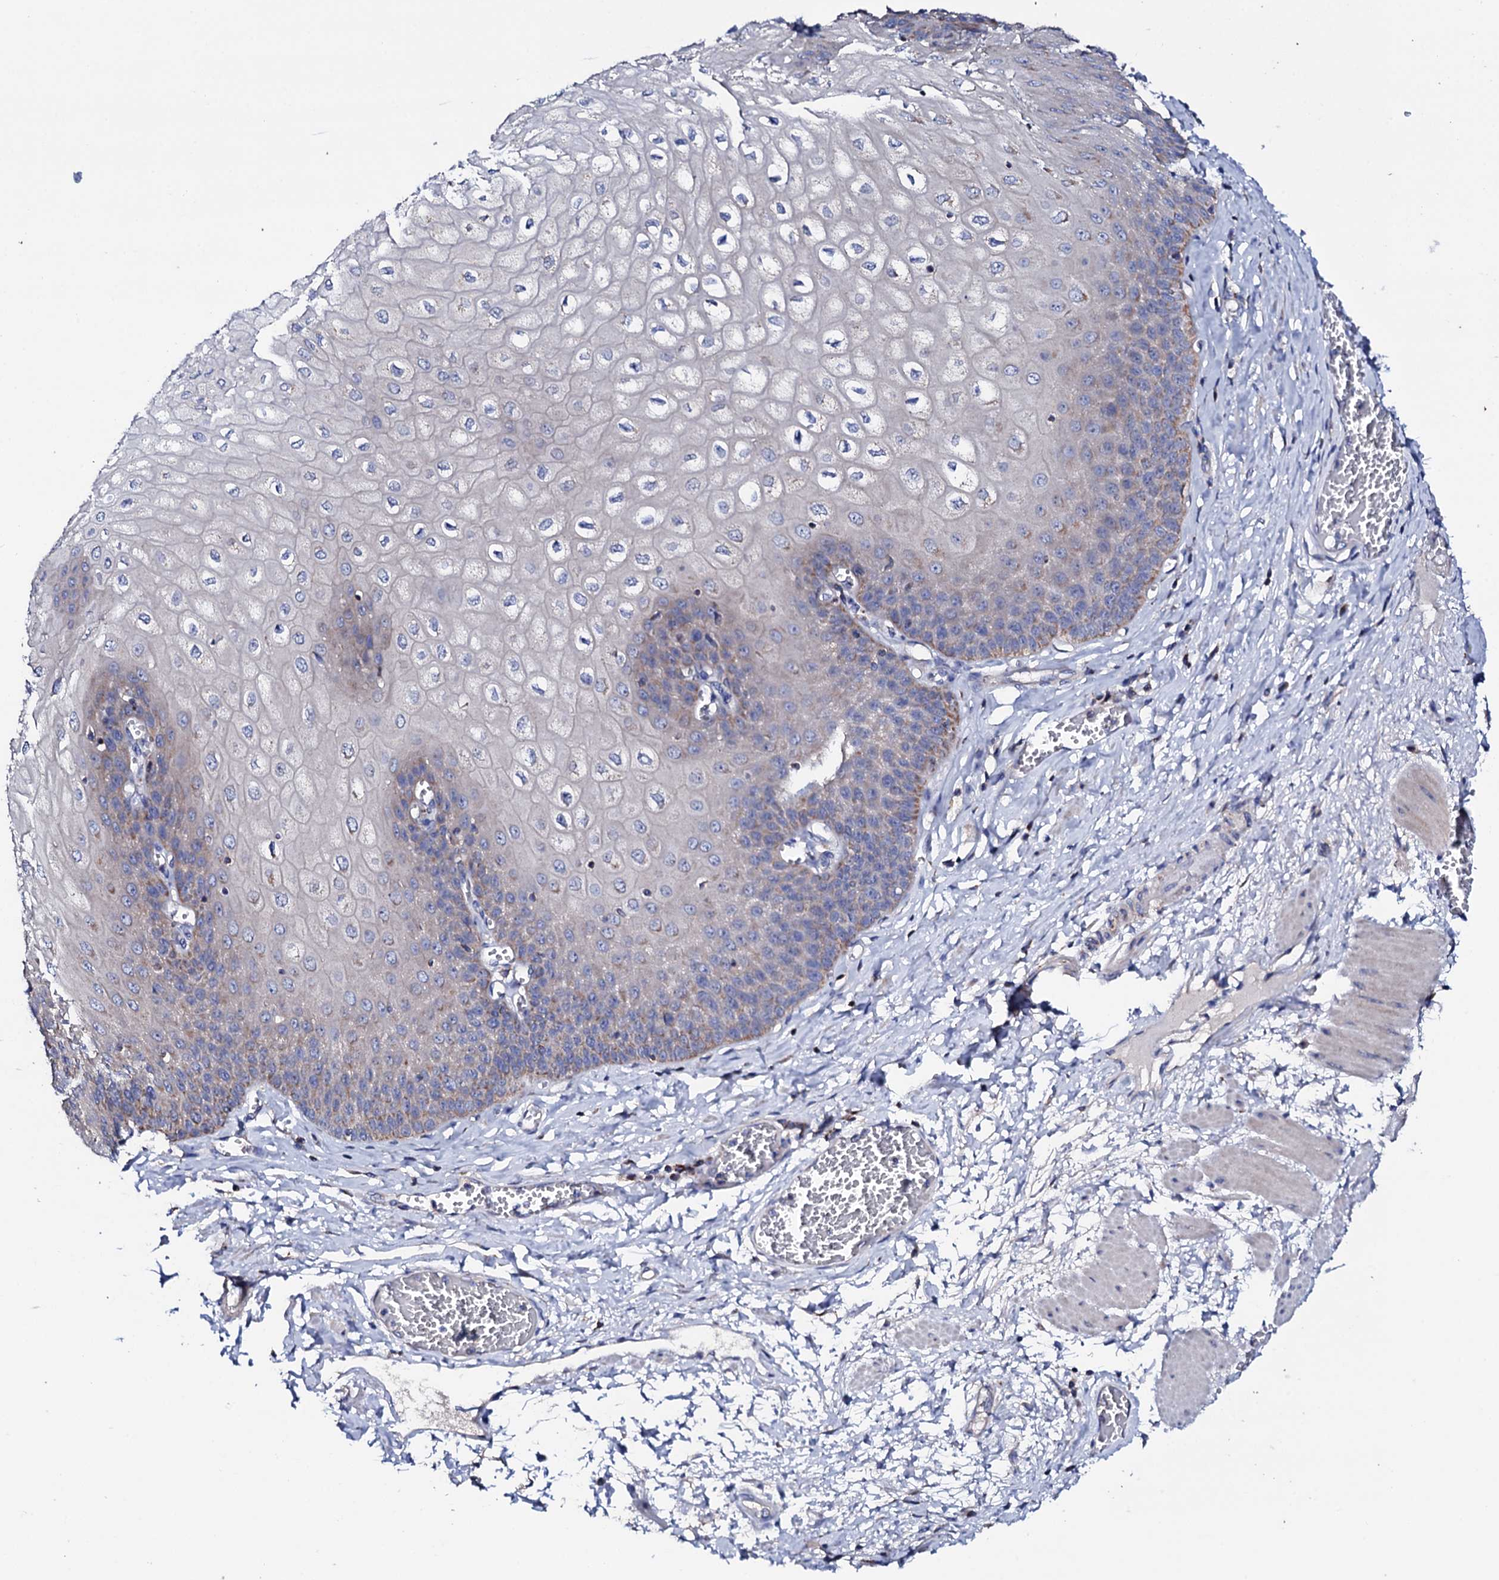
{"staining": {"intensity": "moderate", "quantity": "<25%", "location": "cytoplasmic/membranous"}, "tissue": "esophagus", "cell_type": "Squamous epithelial cells", "image_type": "normal", "snomed": [{"axis": "morphology", "description": "Normal tissue, NOS"}, {"axis": "topography", "description": "Esophagus"}], "caption": "Protein staining of unremarkable esophagus displays moderate cytoplasmic/membranous expression in approximately <25% of squamous epithelial cells. (brown staining indicates protein expression, while blue staining denotes nuclei).", "gene": "TCAF2C", "patient": {"sex": "male", "age": 60}}